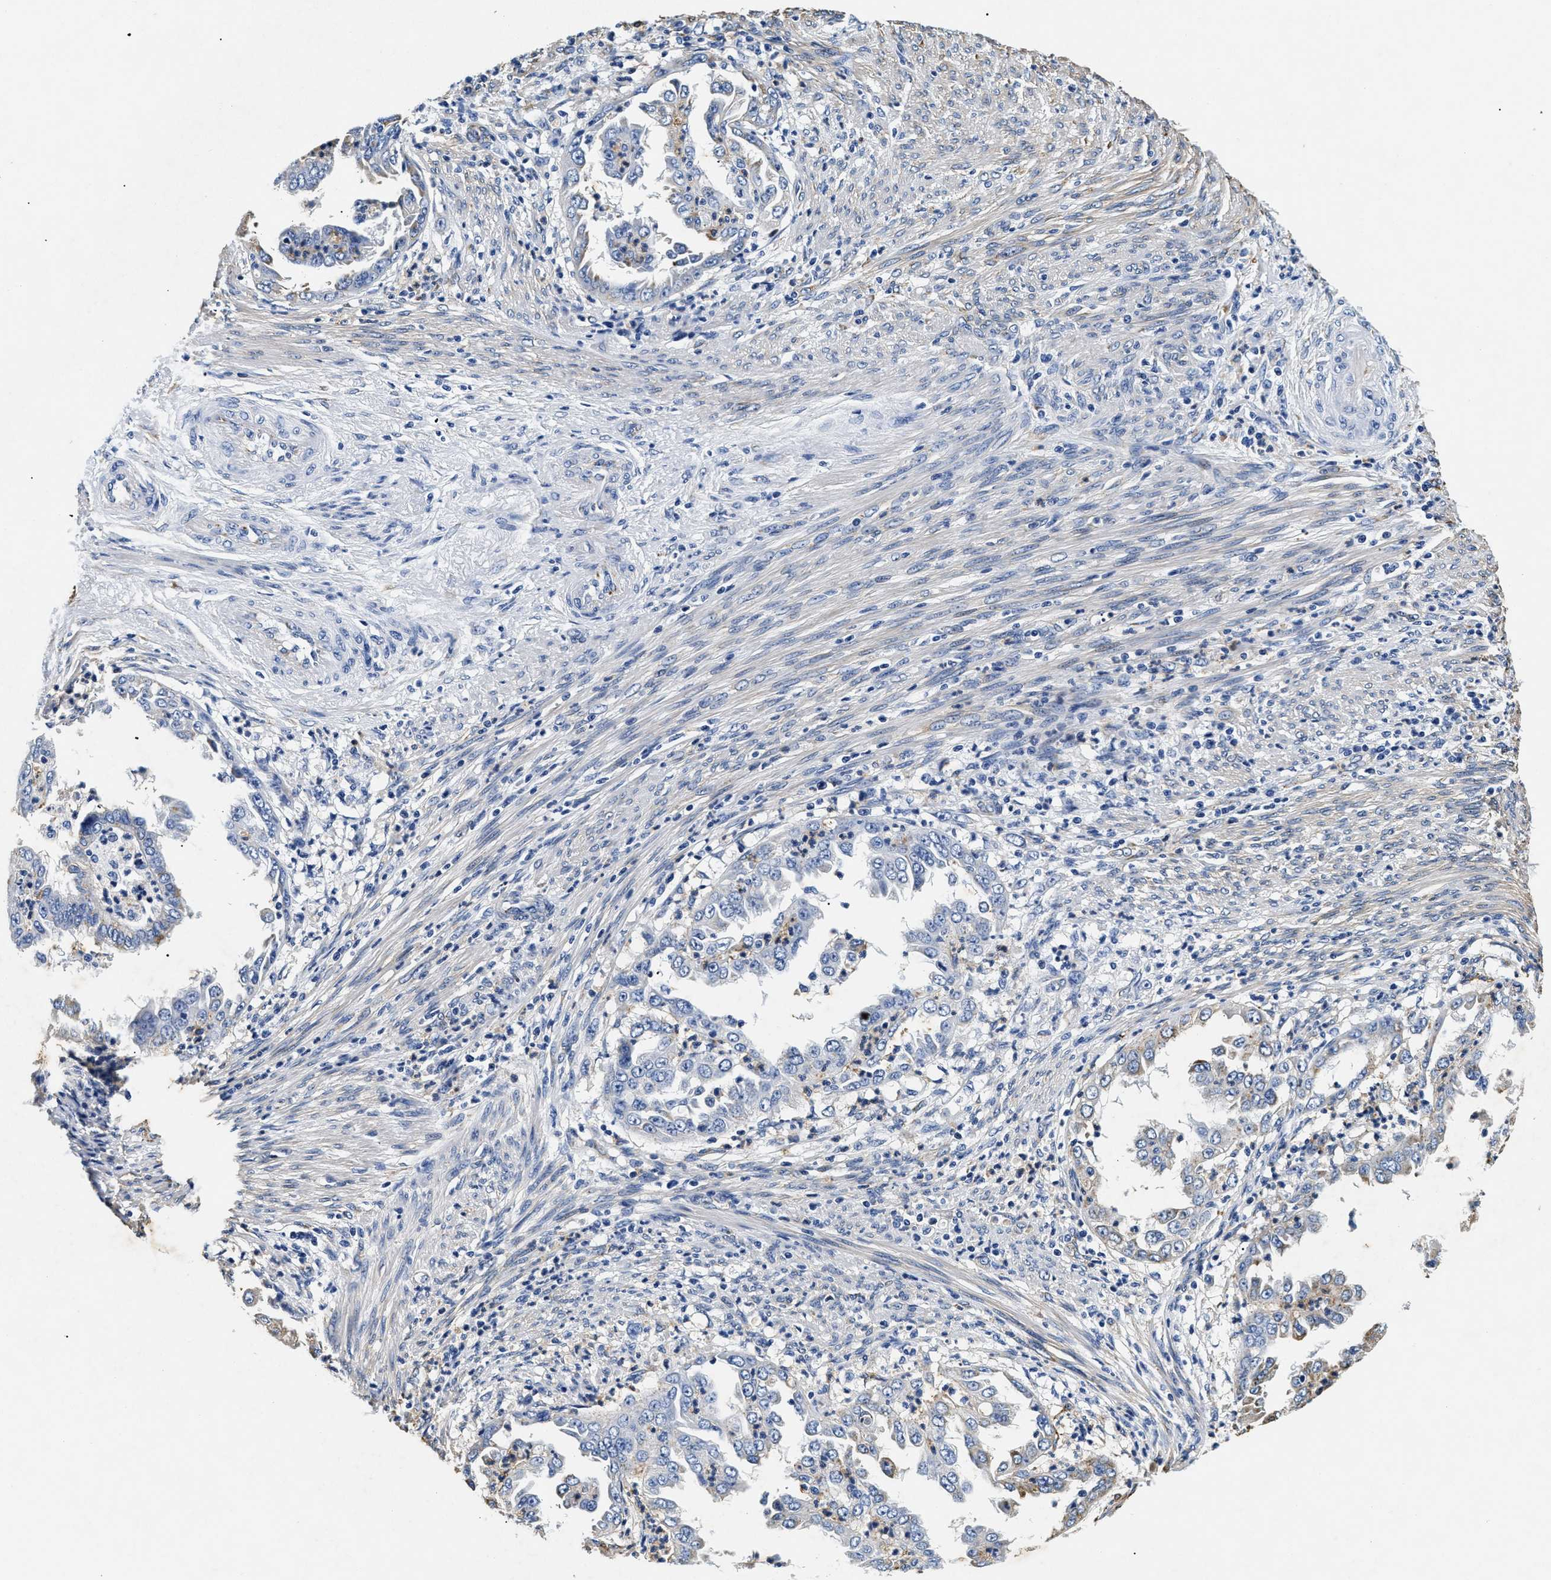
{"staining": {"intensity": "negative", "quantity": "none", "location": "none"}, "tissue": "endometrial cancer", "cell_type": "Tumor cells", "image_type": "cancer", "snomed": [{"axis": "morphology", "description": "Adenocarcinoma, NOS"}, {"axis": "topography", "description": "Endometrium"}], "caption": "Immunohistochemistry (IHC) of endometrial cancer (adenocarcinoma) shows no staining in tumor cells. Brightfield microscopy of immunohistochemistry (IHC) stained with DAB (brown) and hematoxylin (blue), captured at high magnification.", "gene": "LAMA3", "patient": {"sex": "female", "age": 85}}